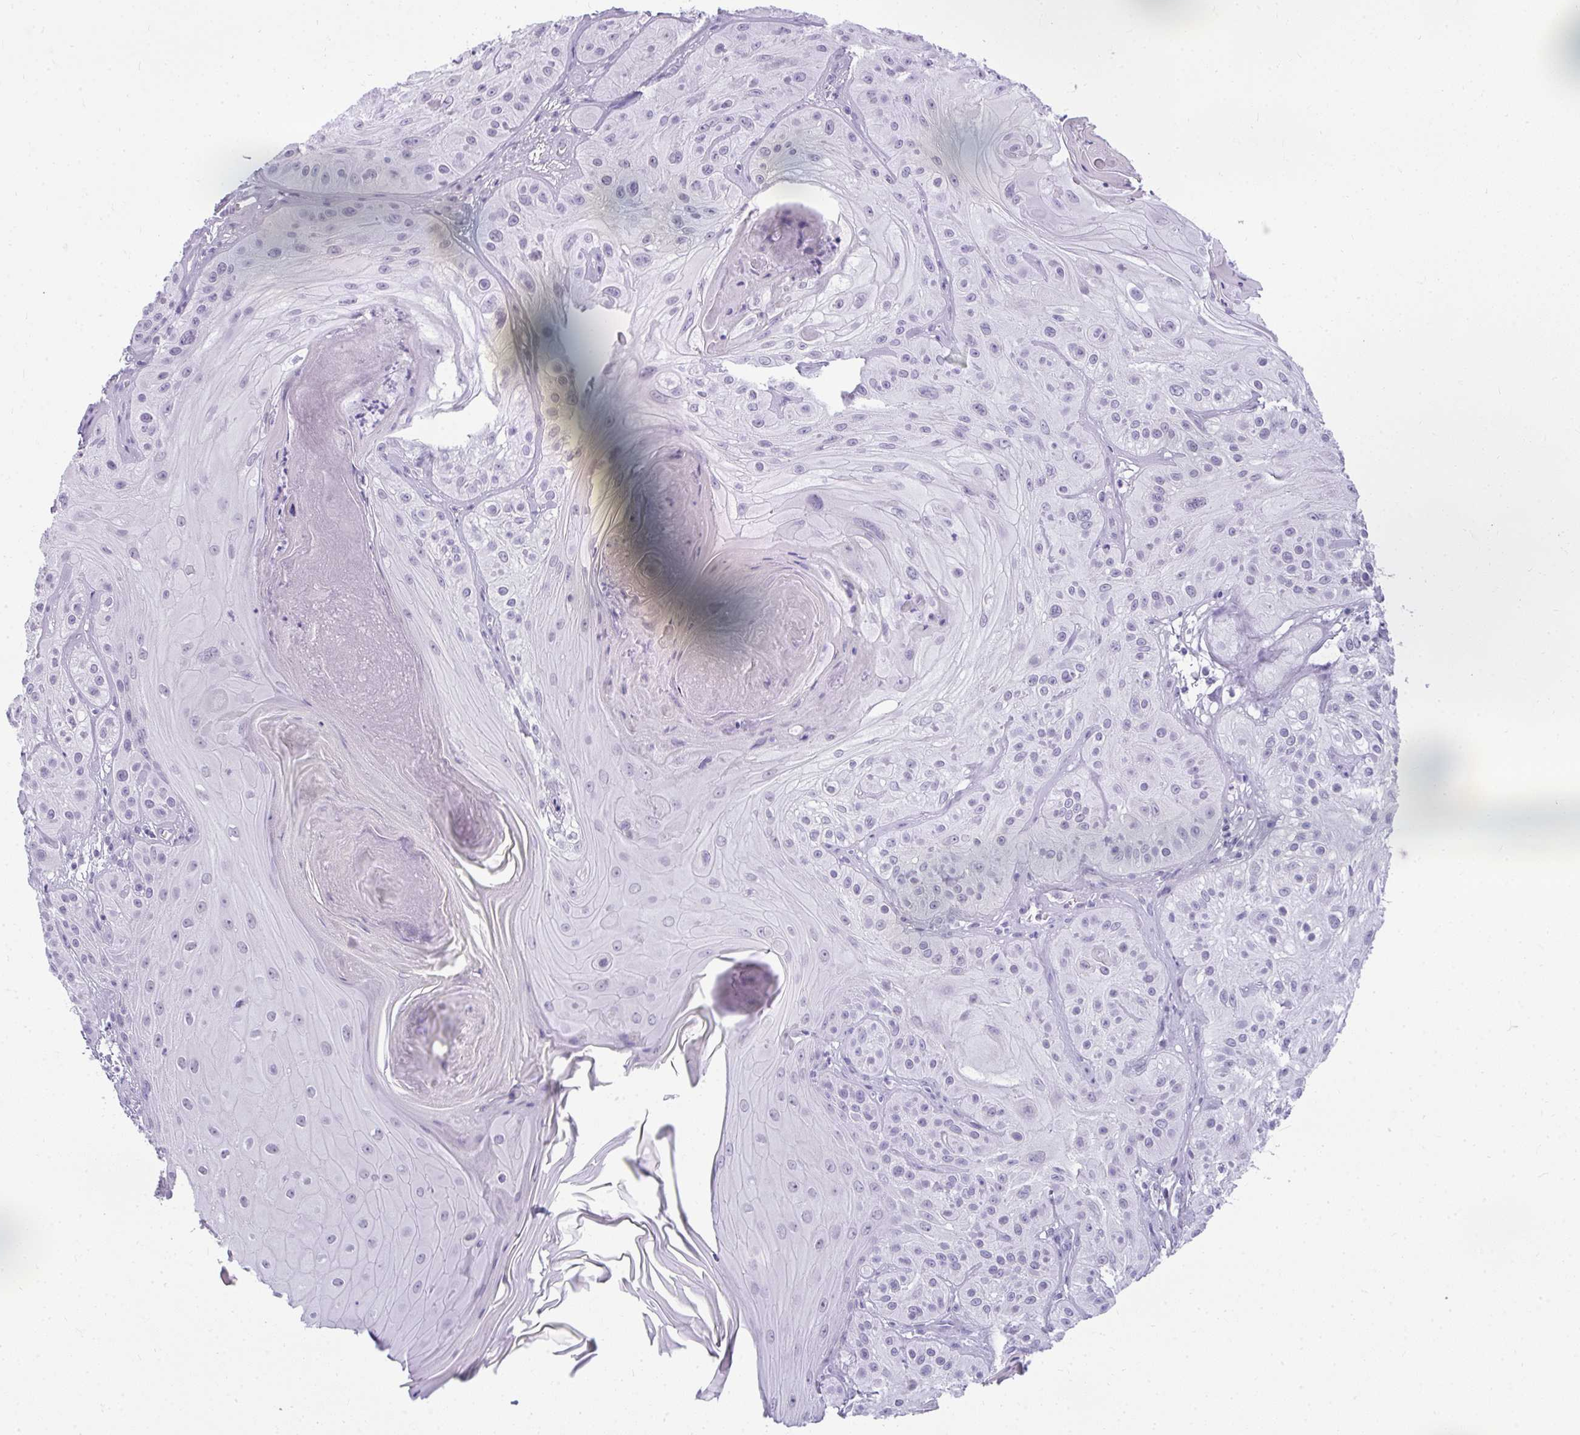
{"staining": {"intensity": "negative", "quantity": "none", "location": "none"}, "tissue": "skin cancer", "cell_type": "Tumor cells", "image_type": "cancer", "snomed": [{"axis": "morphology", "description": "Squamous cell carcinoma, NOS"}, {"axis": "topography", "description": "Skin"}], "caption": "Squamous cell carcinoma (skin) stained for a protein using immunohistochemistry (IHC) reveals no staining tumor cells.", "gene": "PLA2G1B", "patient": {"sex": "male", "age": 85}}